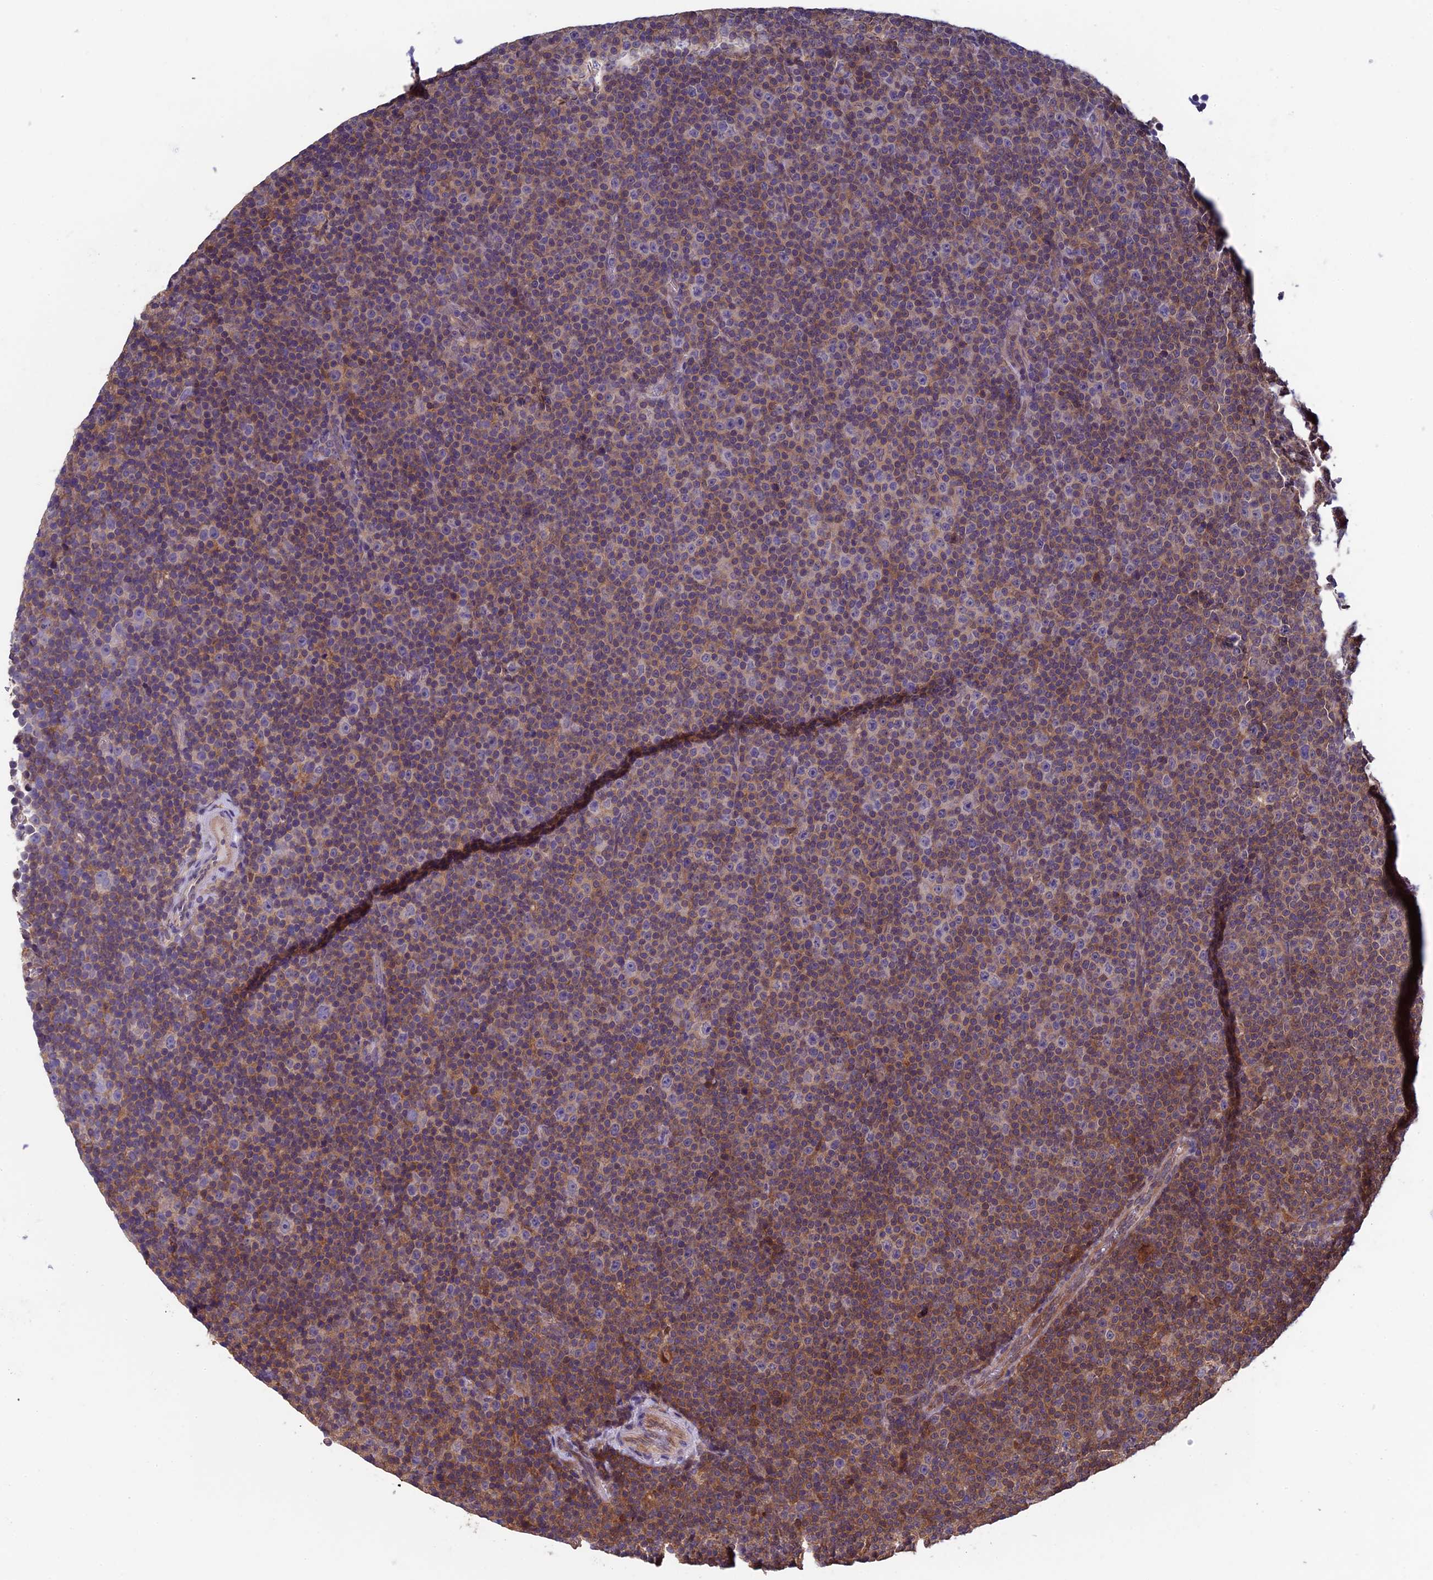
{"staining": {"intensity": "negative", "quantity": "none", "location": "none"}, "tissue": "lymphoma", "cell_type": "Tumor cells", "image_type": "cancer", "snomed": [{"axis": "morphology", "description": "Malignant lymphoma, non-Hodgkin's type, Low grade"}, {"axis": "topography", "description": "Lymph node"}], "caption": "This micrograph is of malignant lymphoma, non-Hodgkin's type (low-grade) stained with immunohistochemistry (IHC) to label a protein in brown with the nuclei are counter-stained blue. There is no expression in tumor cells.", "gene": "LCMT1", "patient": {"sex": "female", "age": 67}}